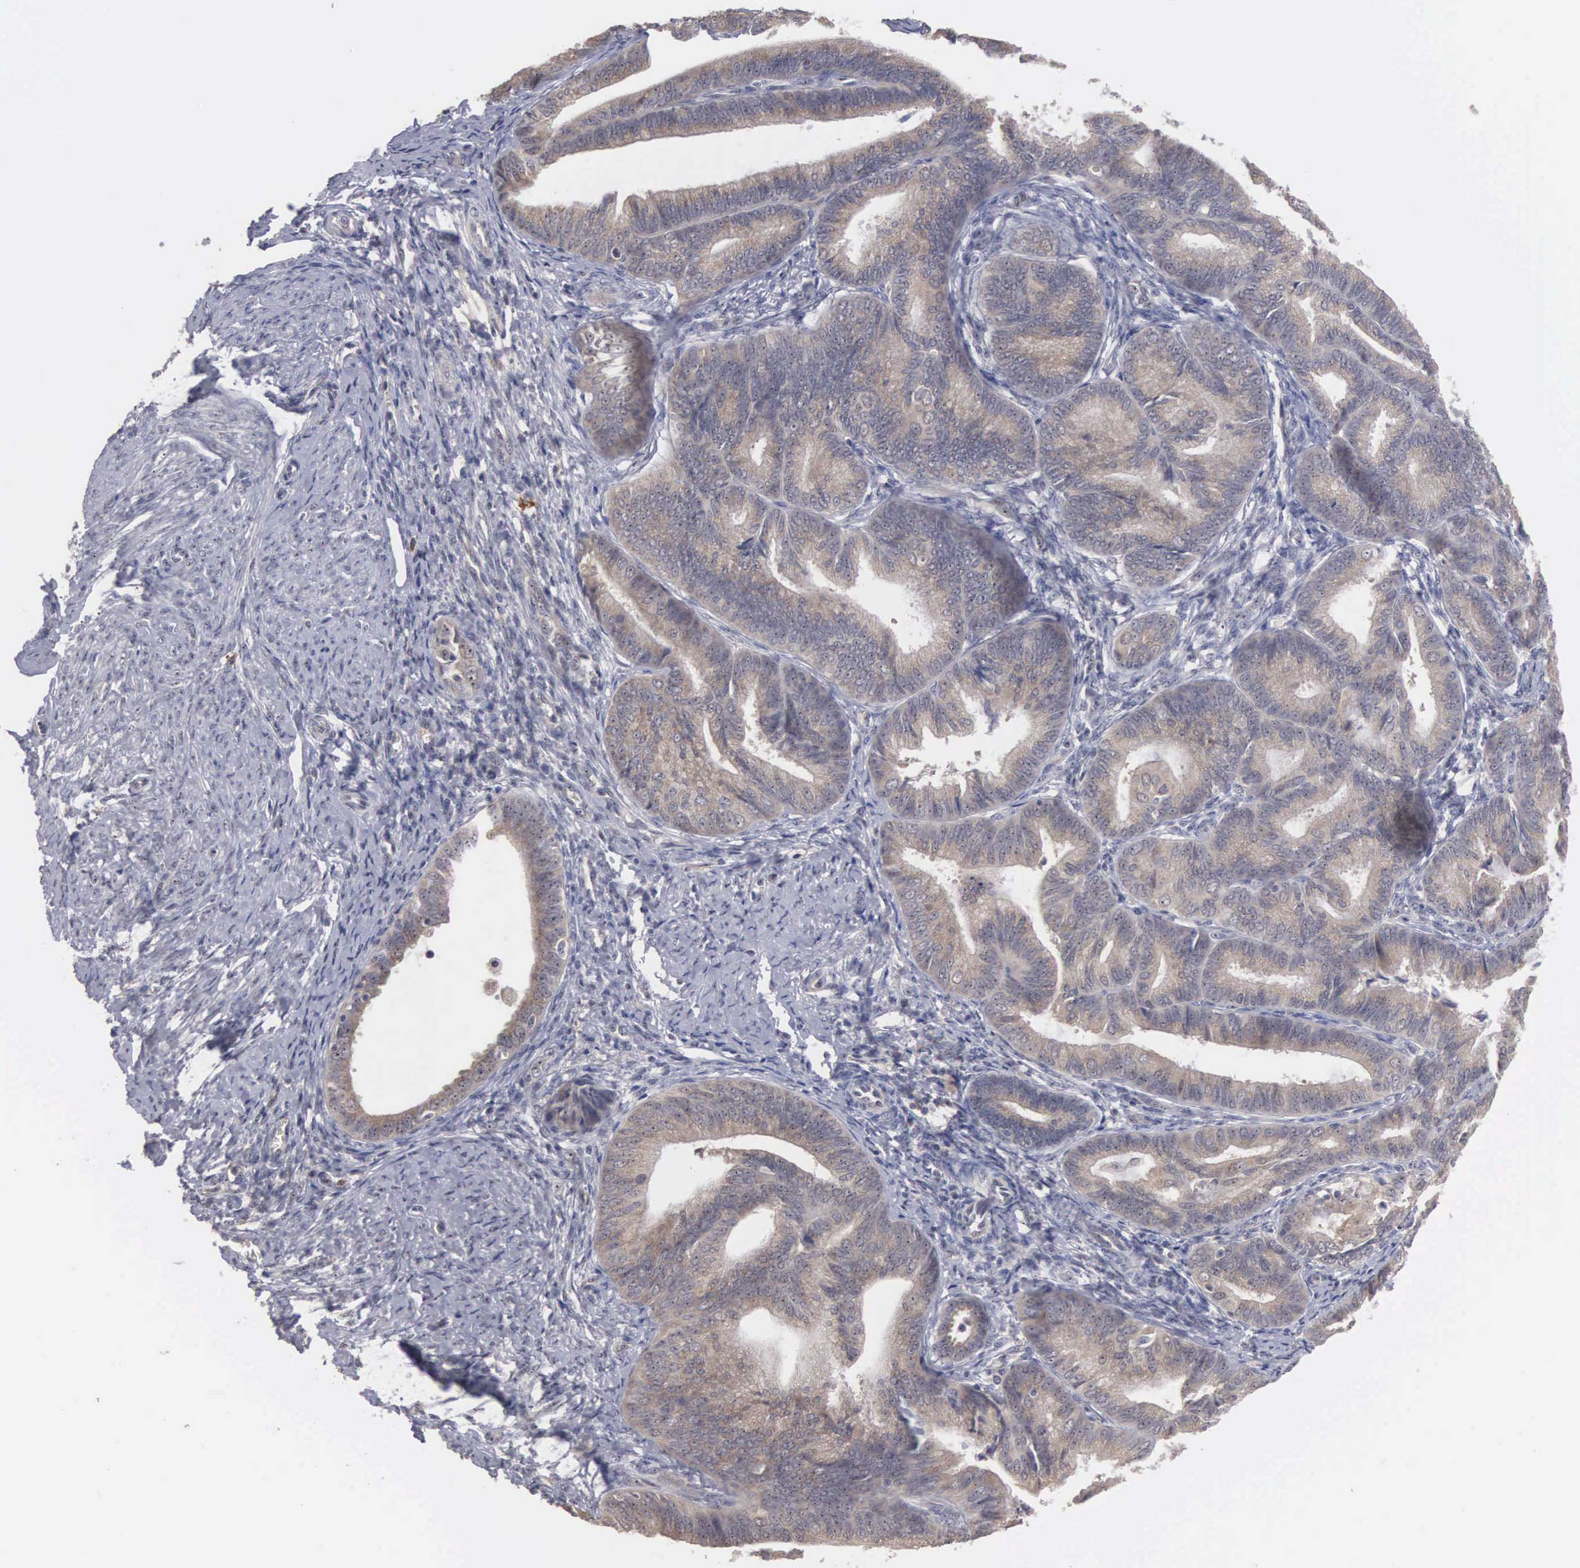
{"staining": {"intensity": "moderate", "quantity": ">75%", "location": "cytoplasmic/membranous"}, "tissue": "endometrial cancer", "cell_type": "Tumor cells", "image_type": "cancer", "snomed": [{"axis": "morphology", "description": "Adenocarcinoma, NOS"}, {"axis": "topography", "description": "Endometrium"}], "caption": "Endometrial cancer (adenocarcinoma) tissue demonstrates moderate cytoplasmic/membranous positivity in approximately >75% of tumor cells, visualized by immunohistochemistry.", "gene": "AMN", "patient": {"sex": "female", "age": 63}}